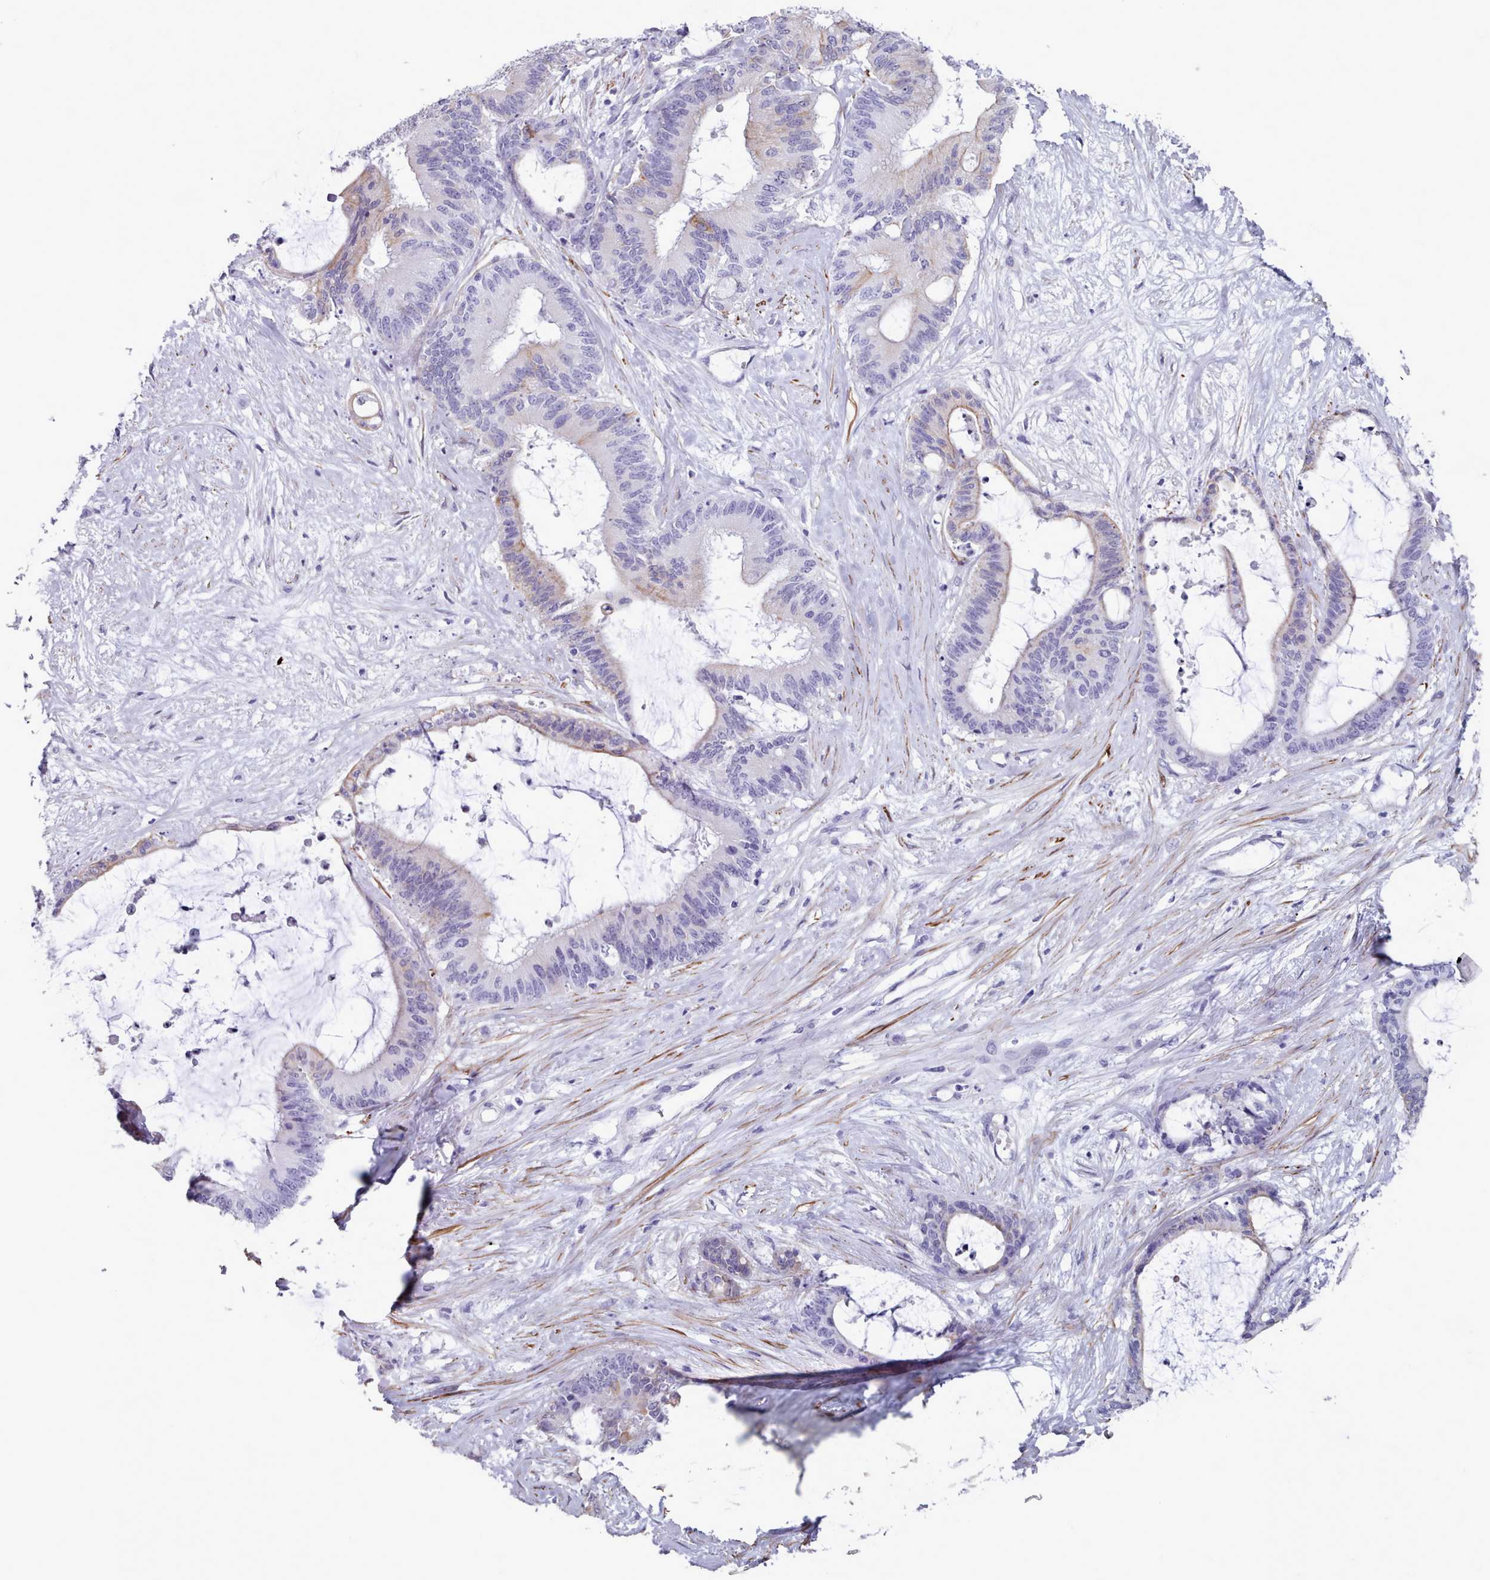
{"staining": {"intensity": "moderate", "quantity": "<25%", "location": "cytoplasmic/membranous"}, "tissue": "liver cancer", "cell_type": "Tumor cells", "image_type": "cancer", "snomed": [{"axis": "morphology", "description": "Normal tissue, NOS"}, {"axis": "morphology", "description": "Cholangiocarcinoma"}, {"axis": "topography", "description": "Liver"}, {"axis": "topography", "description": "Peripheral nerve tissue"}], "caption": "High-power microscopy captured an immunohistochemistry image of cholangiocarcinoma (liver), revealing moderate cytoplasmic/membranous staining in approximately <25% of tumor cells.", "gene": "FPGS", "patient": {"sex": "female", "age": 73}}